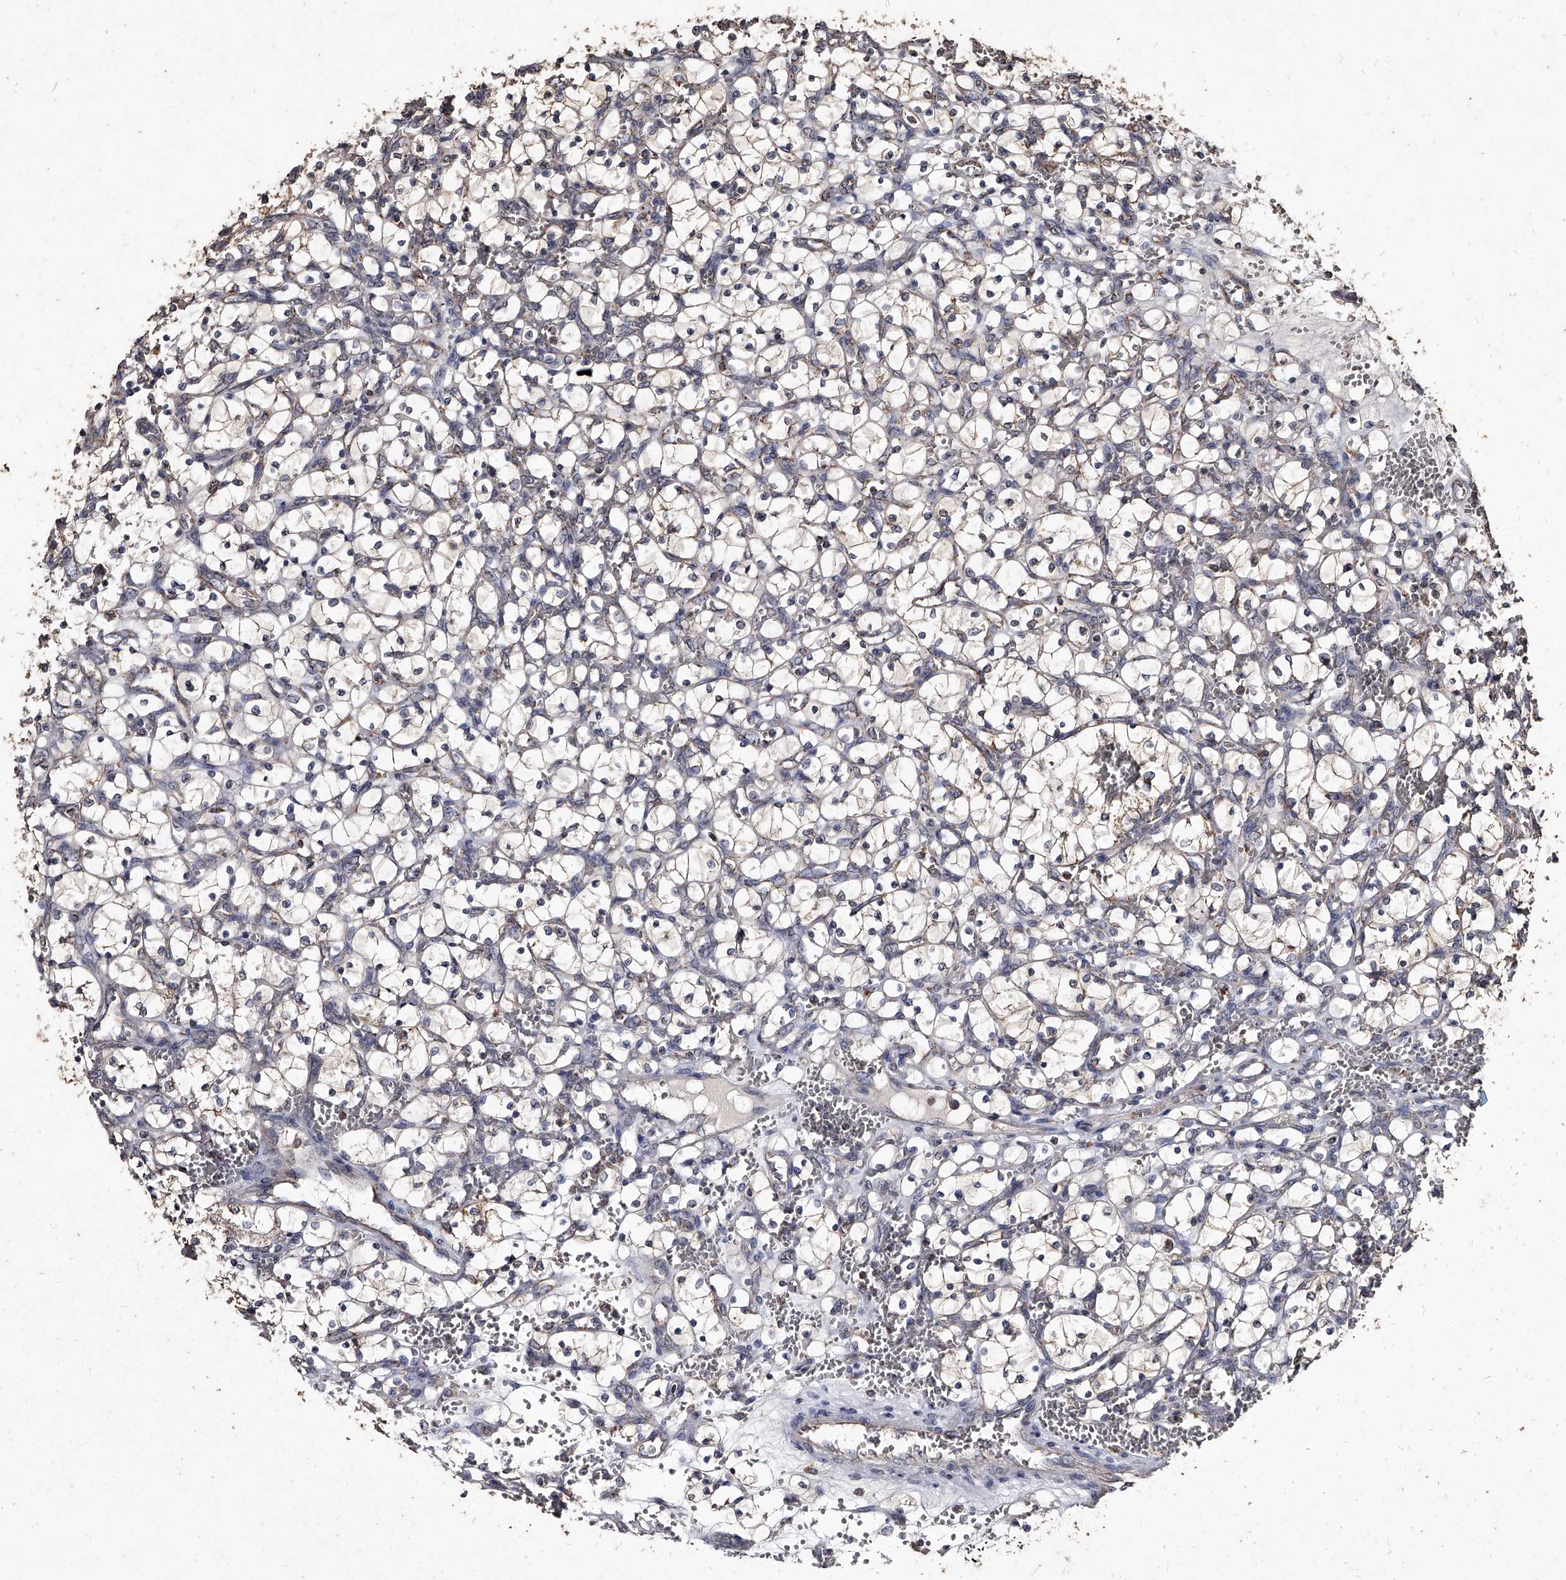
{"staining": {"intensity": "weak", "quantity": "<25%", "location": "cytoplasmic/membranous"}, "tissue": "renal cancer", "cell_type": "Tumor cells", "image_type": "cancer", "snomed": [{"axis": "morphology", "description": "Adenocarcinoma, NOS"}, {"axis": "topography", "description": "Kidney"}], "caption": "Immunohistochemistry micrograph of renal adenocarcinoma stained for a protein (brown), which demonstrates no staining in tumor cells.", "gene": "GPR183", "patient": {"sex": "female", "age": 69}}